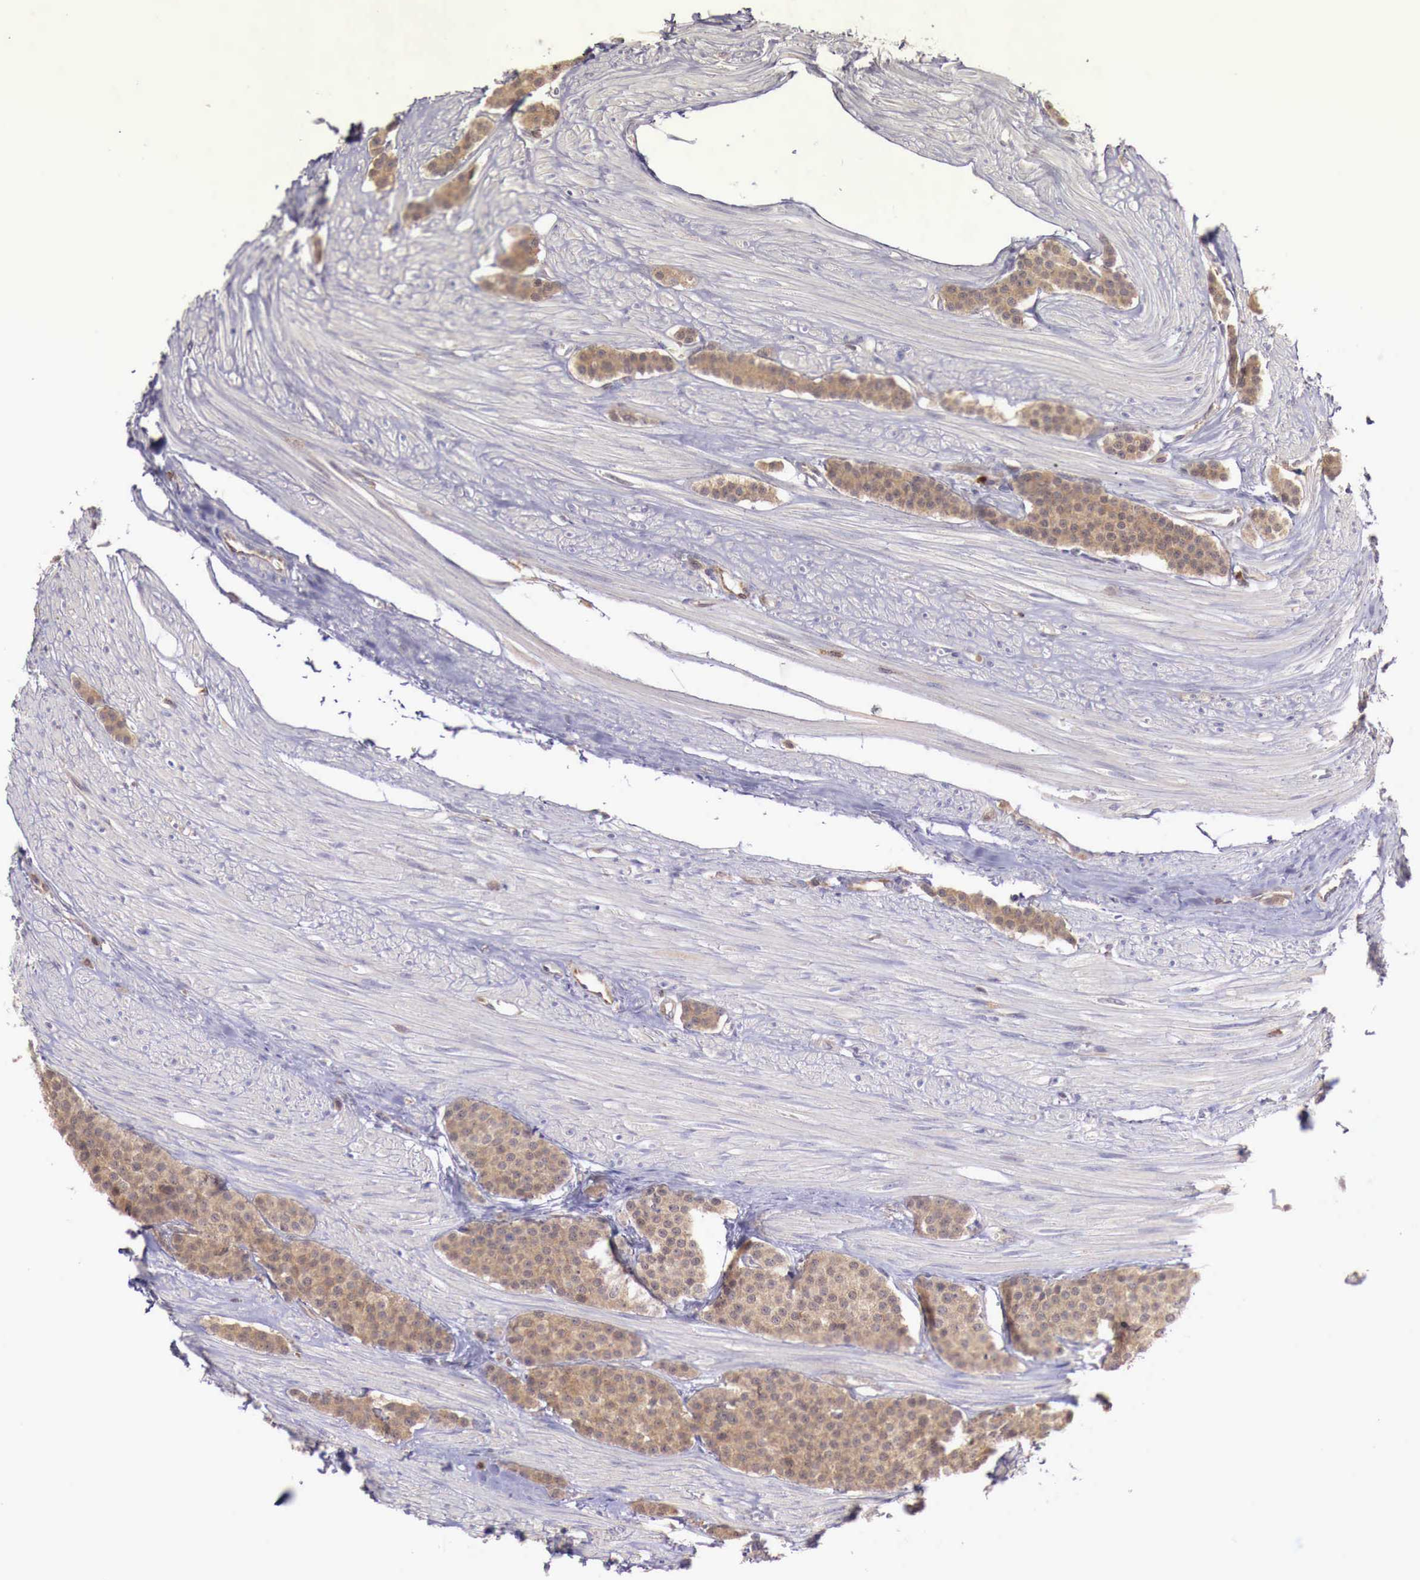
{"staining": {"intensity": "moderate", "quantity": ">75%", "location": "cytoplasmic/membranous"}, "tissue": "carcinoid", "cell_type": "Tumor cells", "image_type": "cancer", "snomed": [{"axis": "morphology", "description": "Carcinoid, malignant, NOS"}, {"axis": "topography", "description": "Small intestine"}], "caption": "Brown immunohistochemical staining in carcinoid (malignant) displays moderate cytoplasmic/membranous expression in approximately >75% of tumor cells.", "gene": "GAB2", "patient": {"sex": "male", "age": 60}}